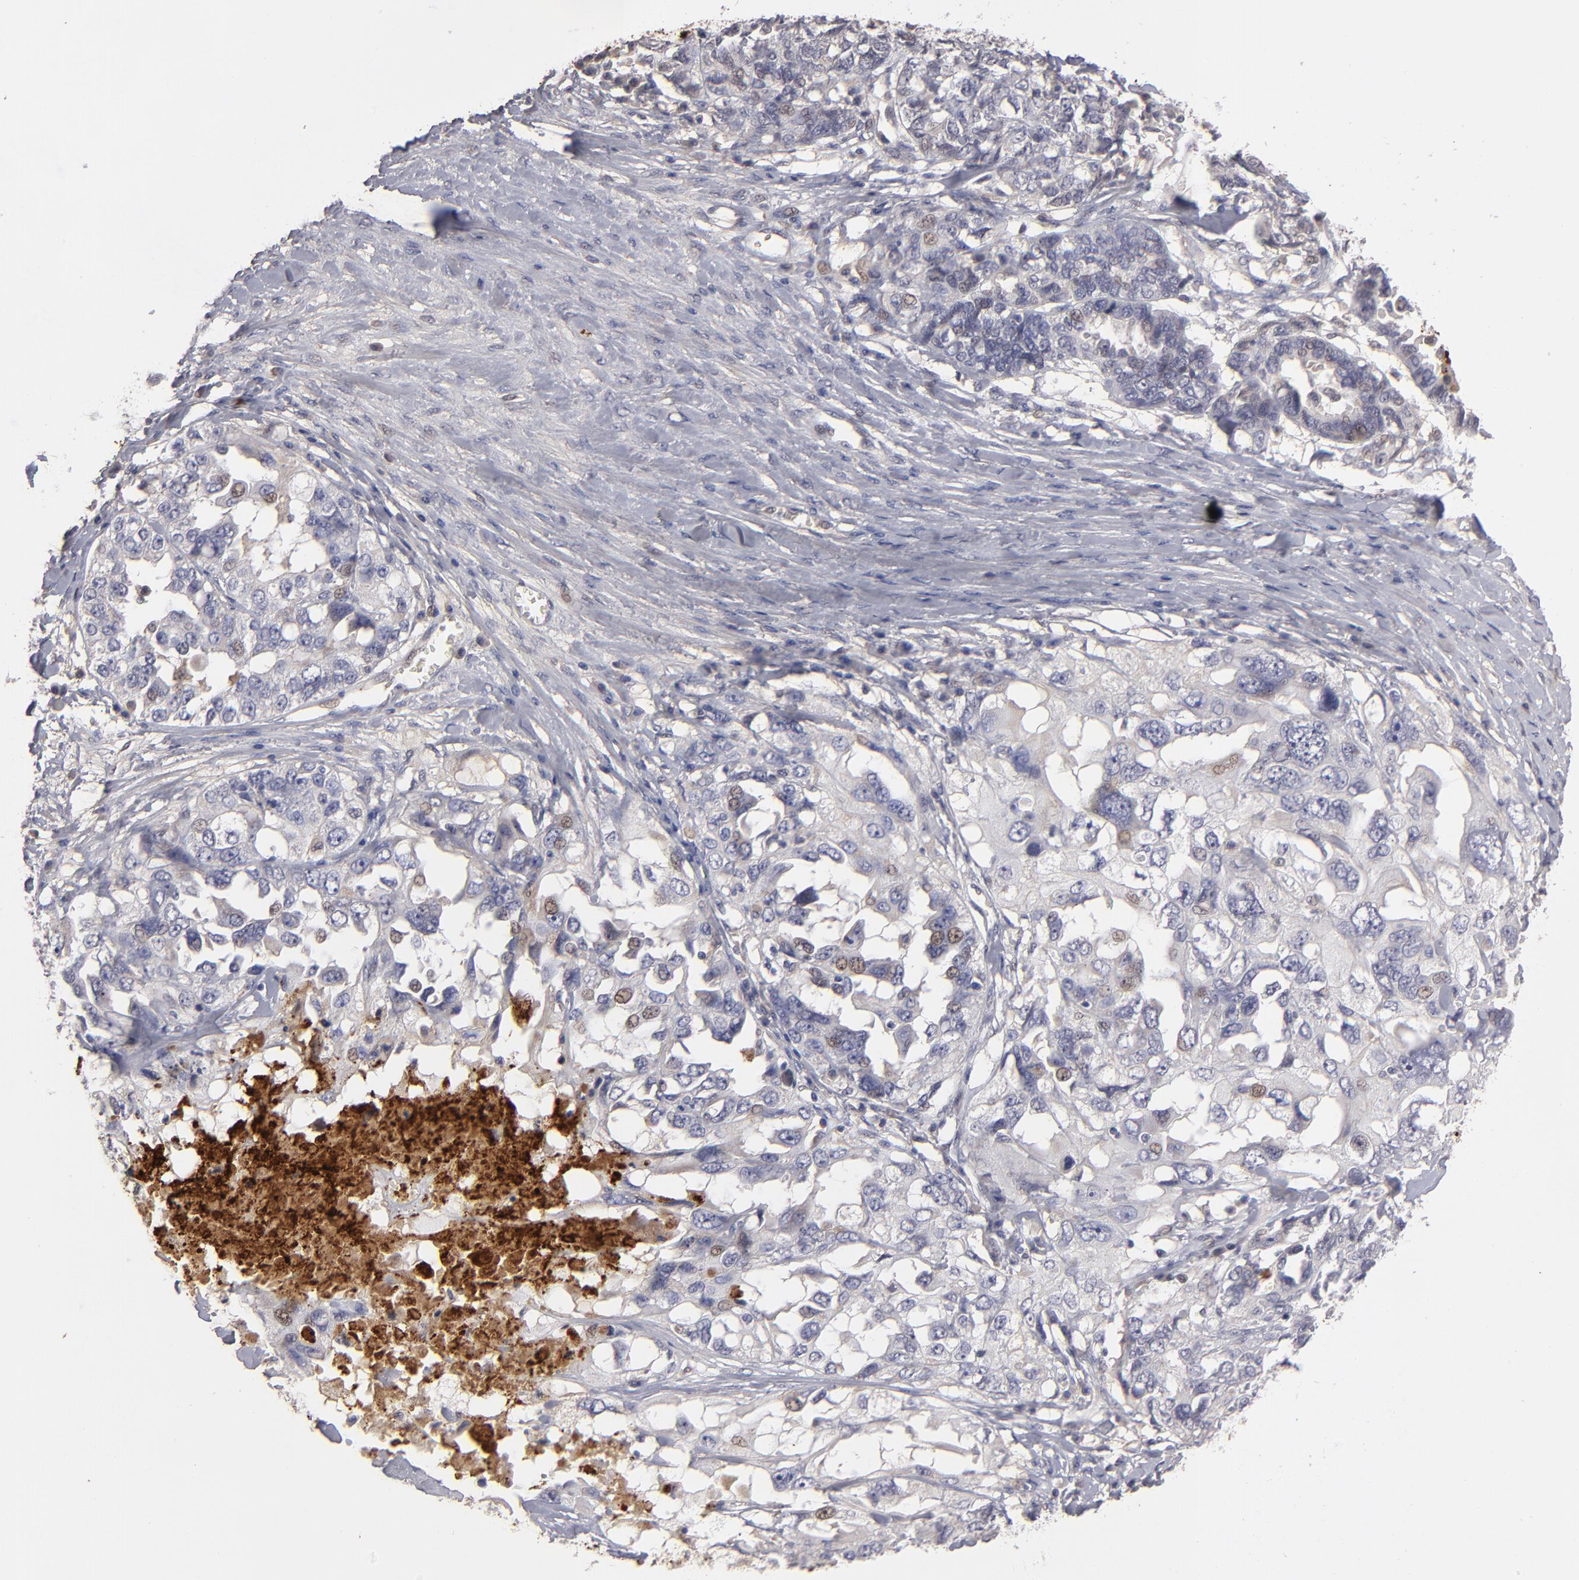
{"staining": {"intensity": "weak", "quantity": "<25%", "location": "nuclear"}, "tissue": "ovarian cancer", "cell_type": "Tumor cells", "image_type": "cancer", "snomed": [{"axis": "morphology", "description": "Cystadenocarcinoma, serous, NOS"}, {"axis": "topography", "description": "Ovary"}], "caption": "The image shows no significant expression in tumor cells of ovarian cancer. (Brightfield microscopy of DAB (3,3'-diaminobenzidine) IHC at high magnification).", "gene": "GPM6B", "patient": {"sex": "female", "age": 82}}